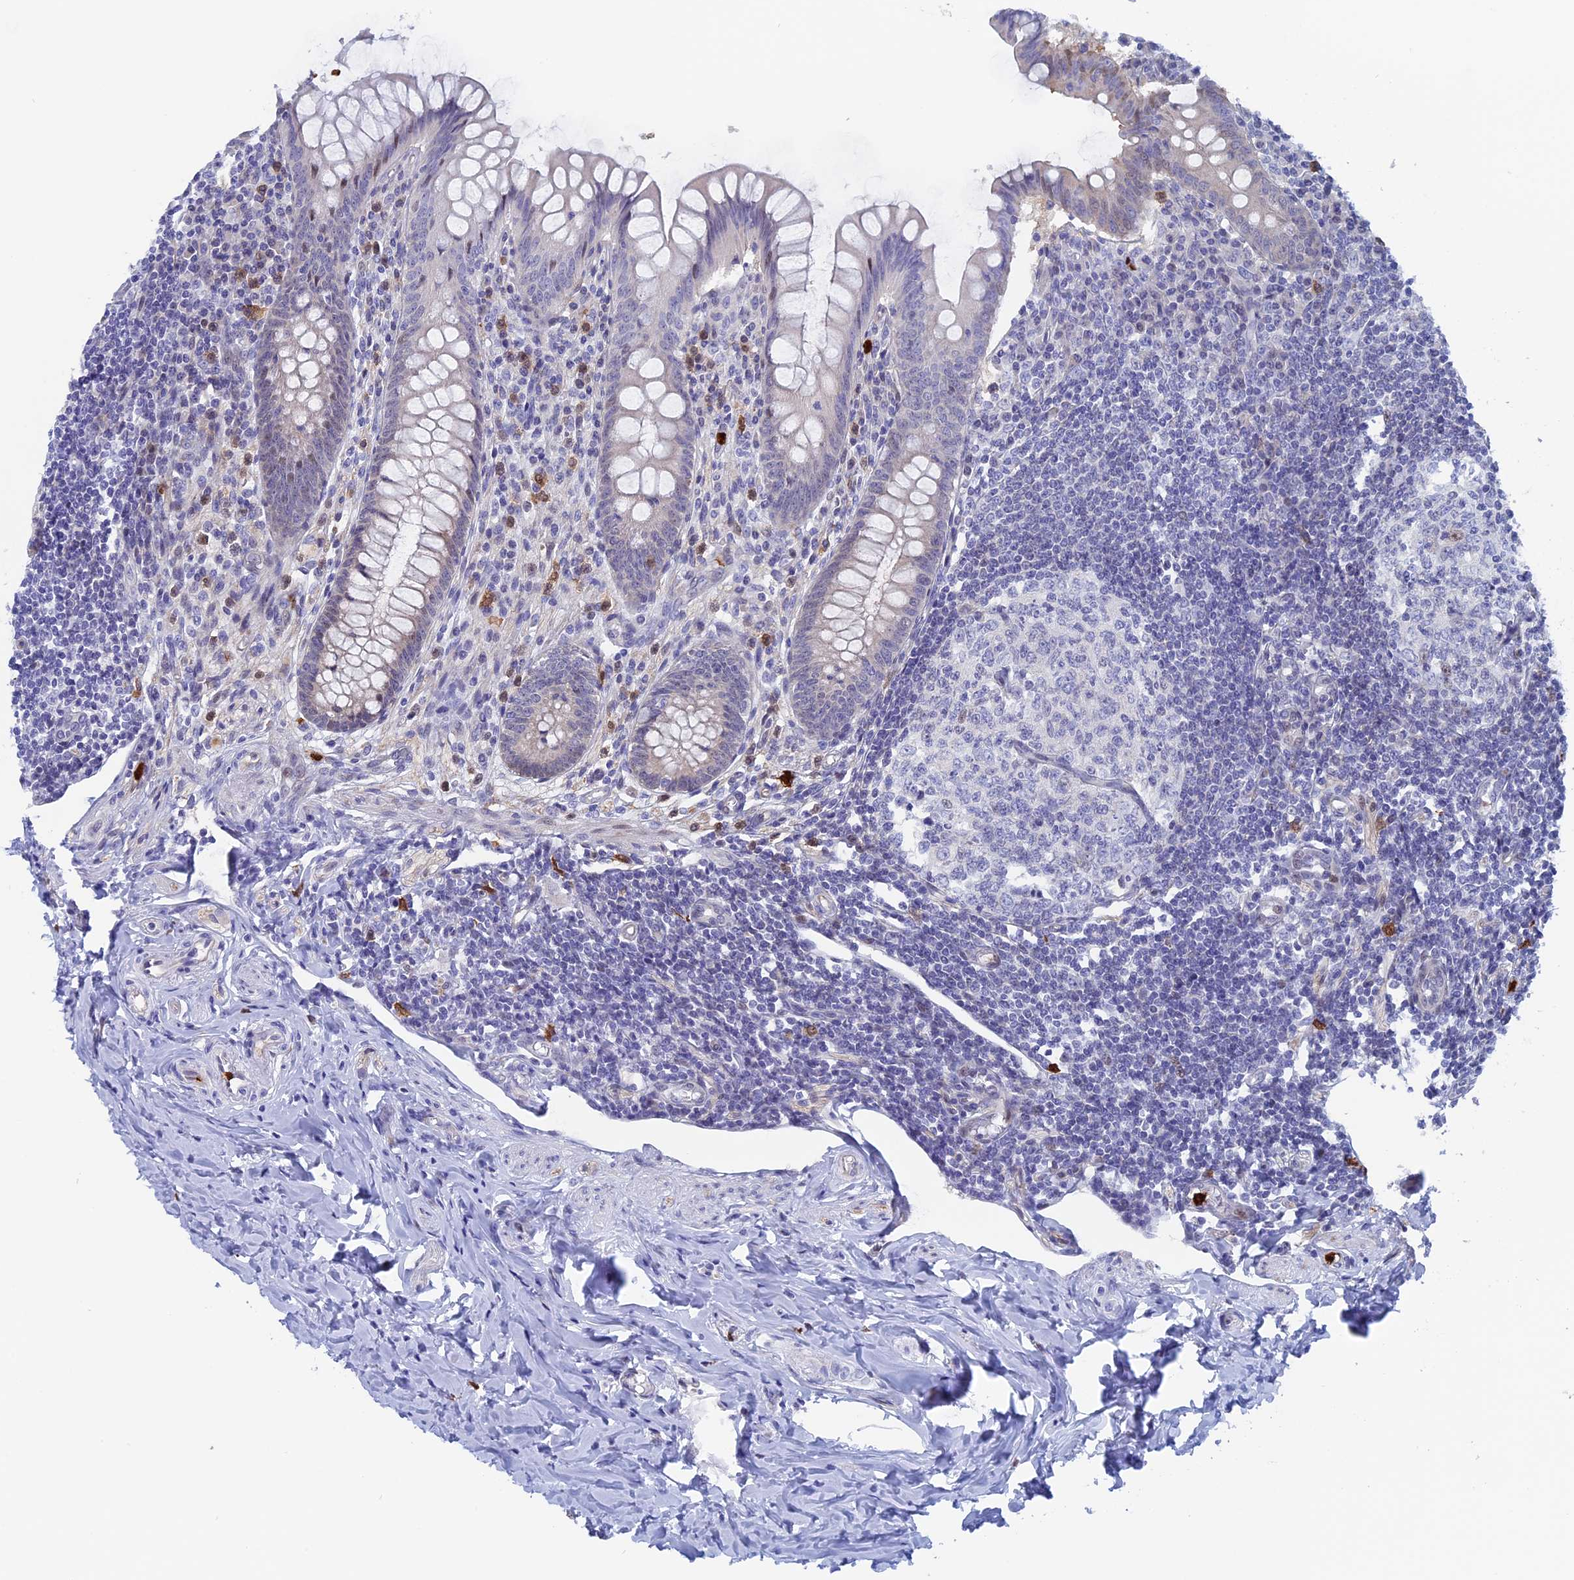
{"staining": {"intensity": "weak", "quantity": "<25%", "location": "cytoplasmic/membranous"}, "tissue": "appendix", "cell_type": "Glandular cells", "image_type": "normal", "snomed": [{"axis": "morphology", "description": "Normal tissue, NOS"}, {"axis": "topography", "description": "Appendix"}], "caption": "DAB immunohistochemical staining of benign appendix exhibits no significant positivity in glandular cells.", "gene": "SLC26A1", "patient": {"sex": "female", "age": 33}}